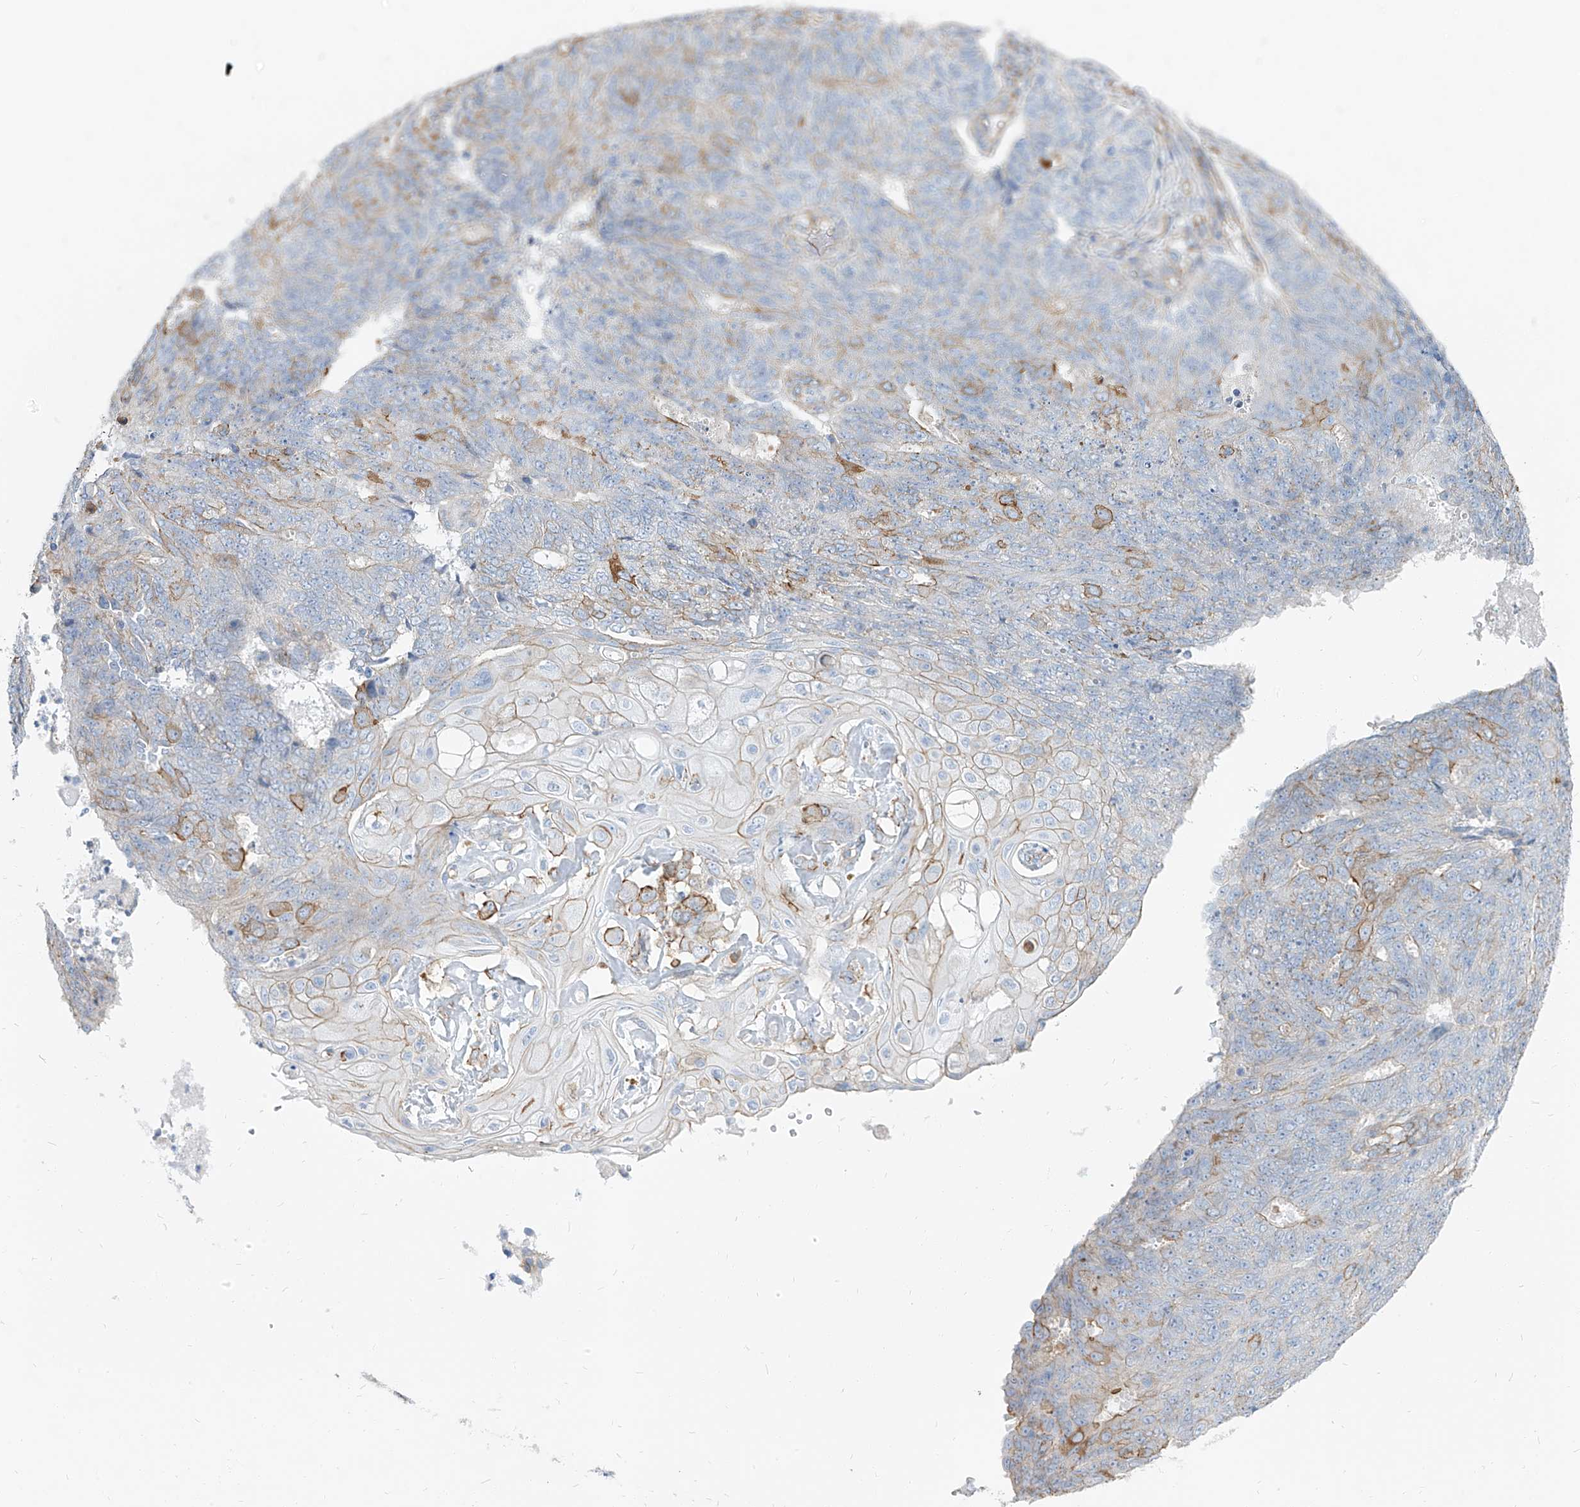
{"staining": {"intensity": "moderate", "quantity": "<25%", "location": "cytoplasmic/membranous"}, "tissue": "endometrial cancer", "cell_type": "Tumor cells", "image_type": "cancer", "snomed": [{"axis": "morphology", "description": "Adenocarcinoma, NOS"}, {"axis": "topography", "description": "Endometrium"}], "caption": "High-magnification brightfield microscopy of adenocarcinoma (endometrial) stained with DAB (3,3'-diaminobenzidine) (brown) and counterstained with hematoxylin (blue). tumor cells exhibit moderate cytoplasmic/membranous positivity is appreciated in approximately<25% of cells. The protein is shown in brown color, while the nuclei are stained blue.", "gene": "TXLNB", "patient": {"sex": "female", "age": 32}}